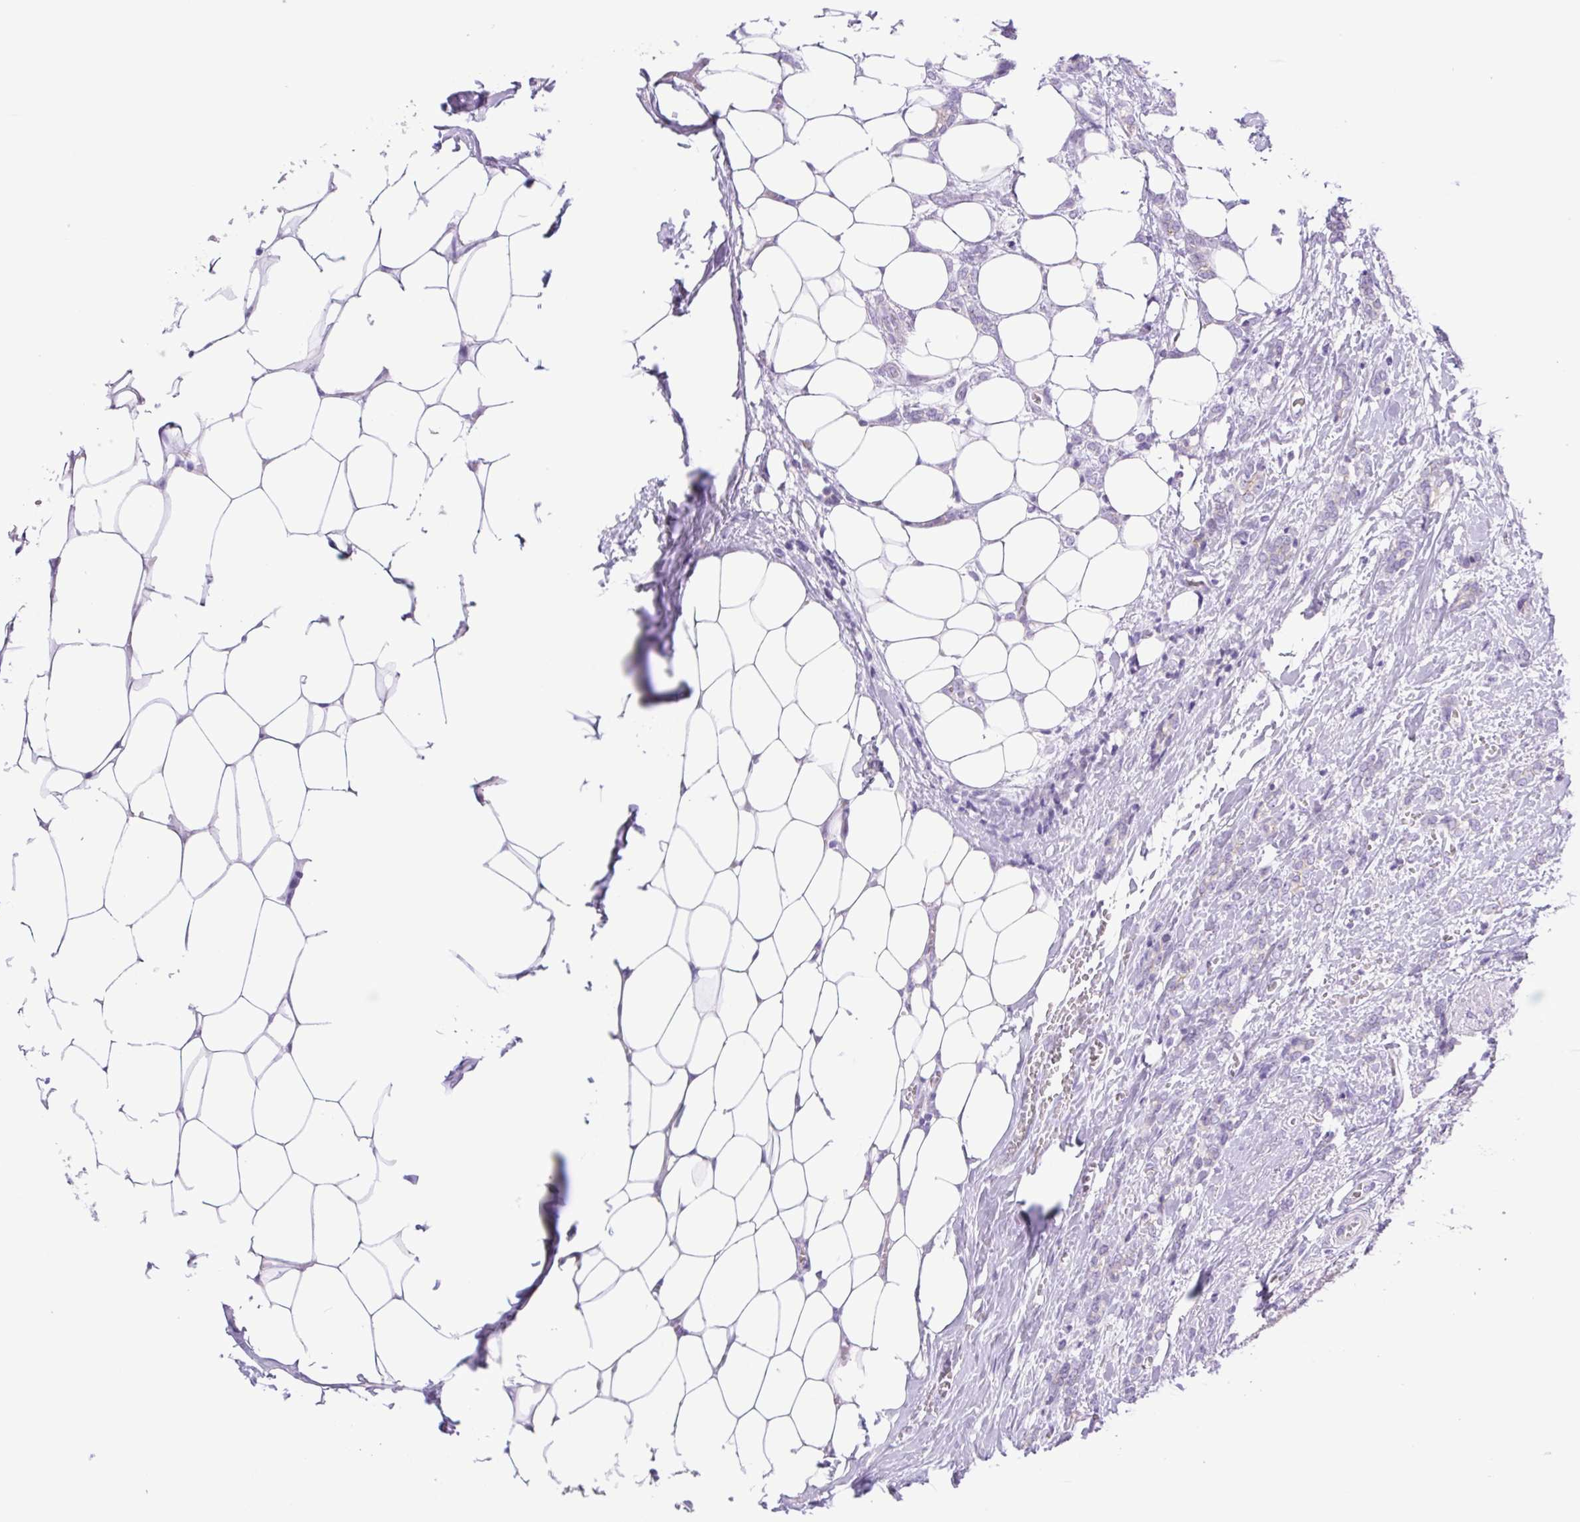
{"staining": {"intensity": "negative", "quantity": "none", "location": "none"}, "tissue": "breast cancer", "cell_type": "Tumor cells", "image_type": "cancer", "snomed": [{"axis": "morphology", "description": "Normal tissue, NOS"}, {"axis": "morphology", "description": "Duct carcinoma"}, {"axis": "topography", "description": "Breast"}], "caption": "The immunohistochemistry photomicrograph has no significant positivity in tumor cells of breast infiltrating ductal carcinoma tissue.", "gene": "CDSN", "patient": {"sex": "female", "age": 77}}